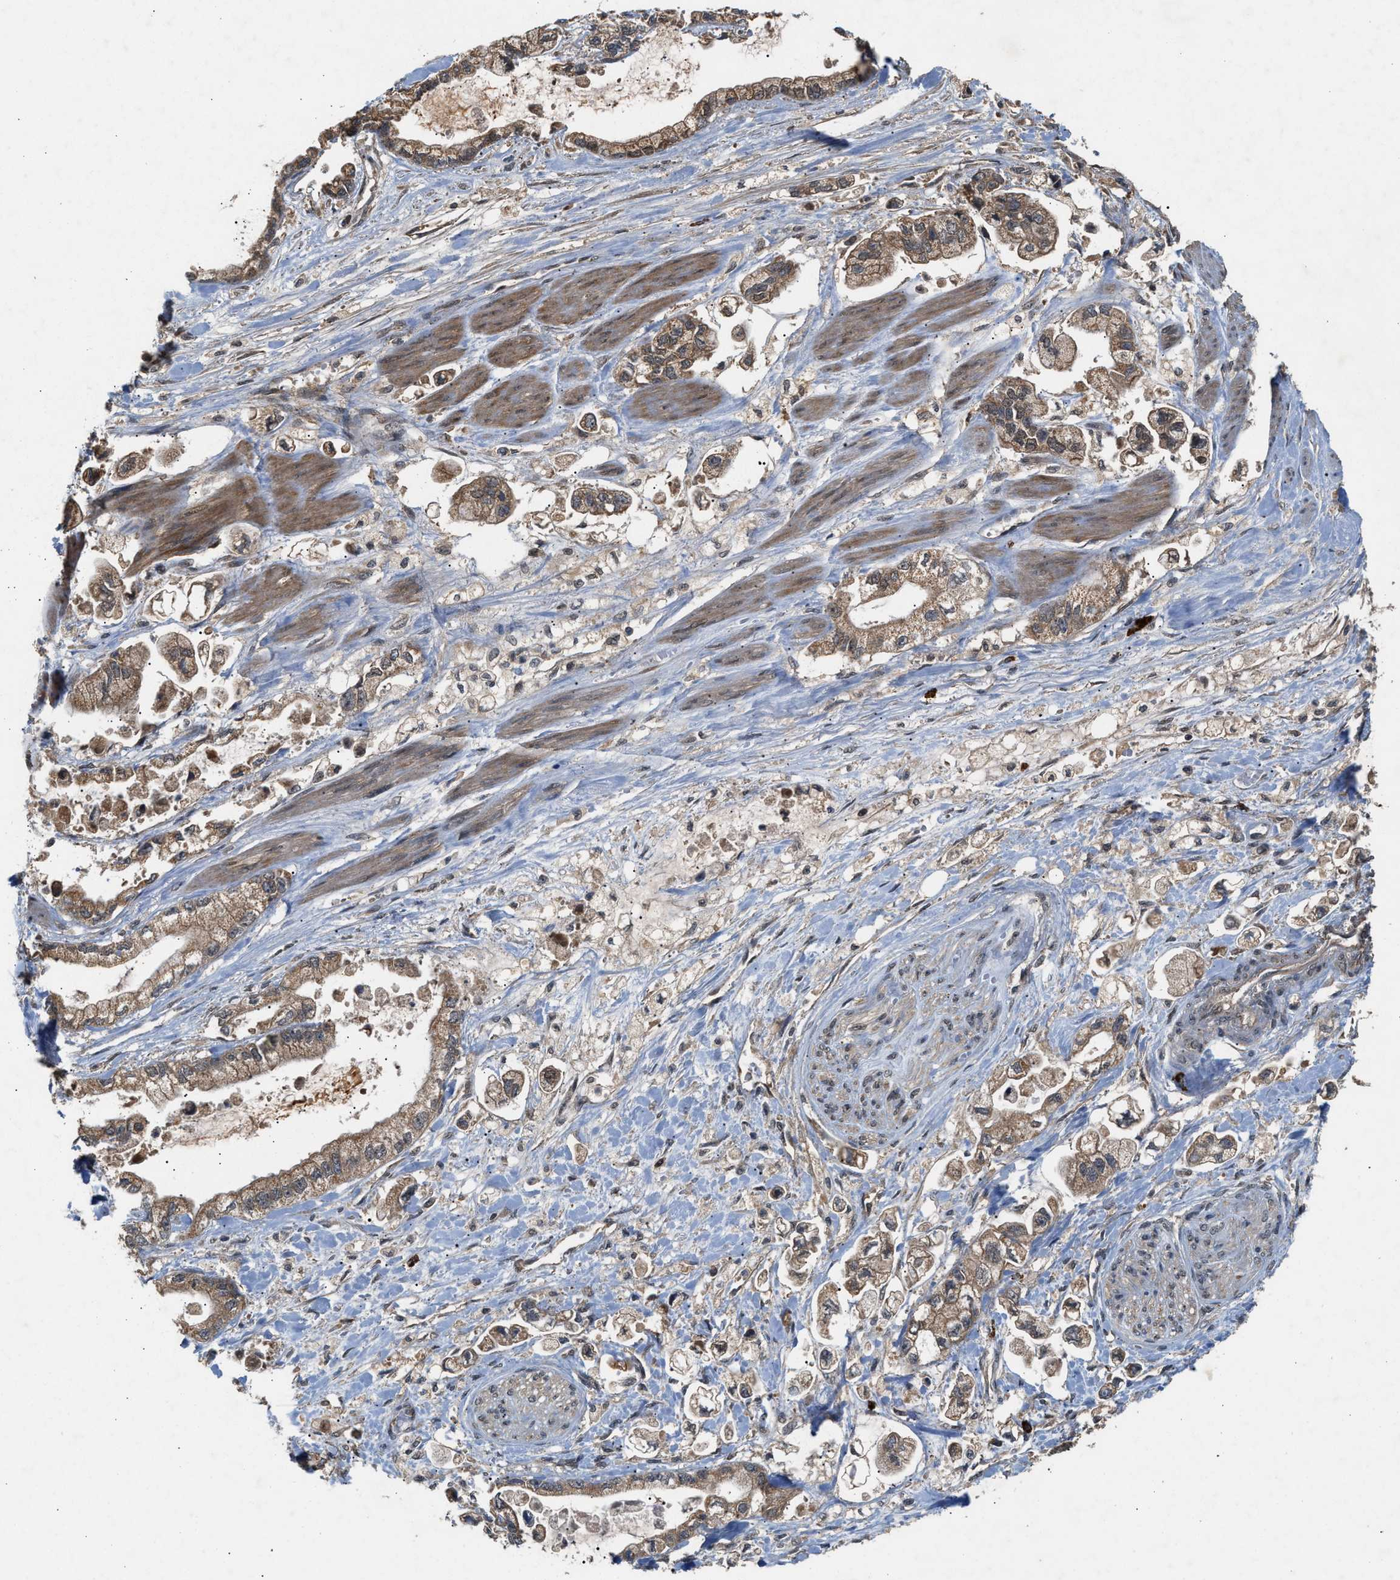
{"staining": {"intensity": "moderate", "quantity": ">75%", "location": "cytoplasmic/membranous"}, "tissue": "stomach cancer", "cell_type": "Tumor cells", "image_type": "cancer", "snomed": [{"axis": "morphology", "description": "Normal tissue, NOS"}, {"axis": "morphology", "description": "Adenocarcinoma, NOS"}, {"axis": "topography", "description": "Stomach"}], "caption": "Stomach cancer (adenocarcinoma) stained with DAB (3,3'-diaminobenzidine) immunohistochemistry (IHC) shows medium levels of moderate cytoplasmic/membranous positivity in about >75% of tumor cells.", "gene": "RUSC2", "patient": {"sex": "male", "age": 62}}